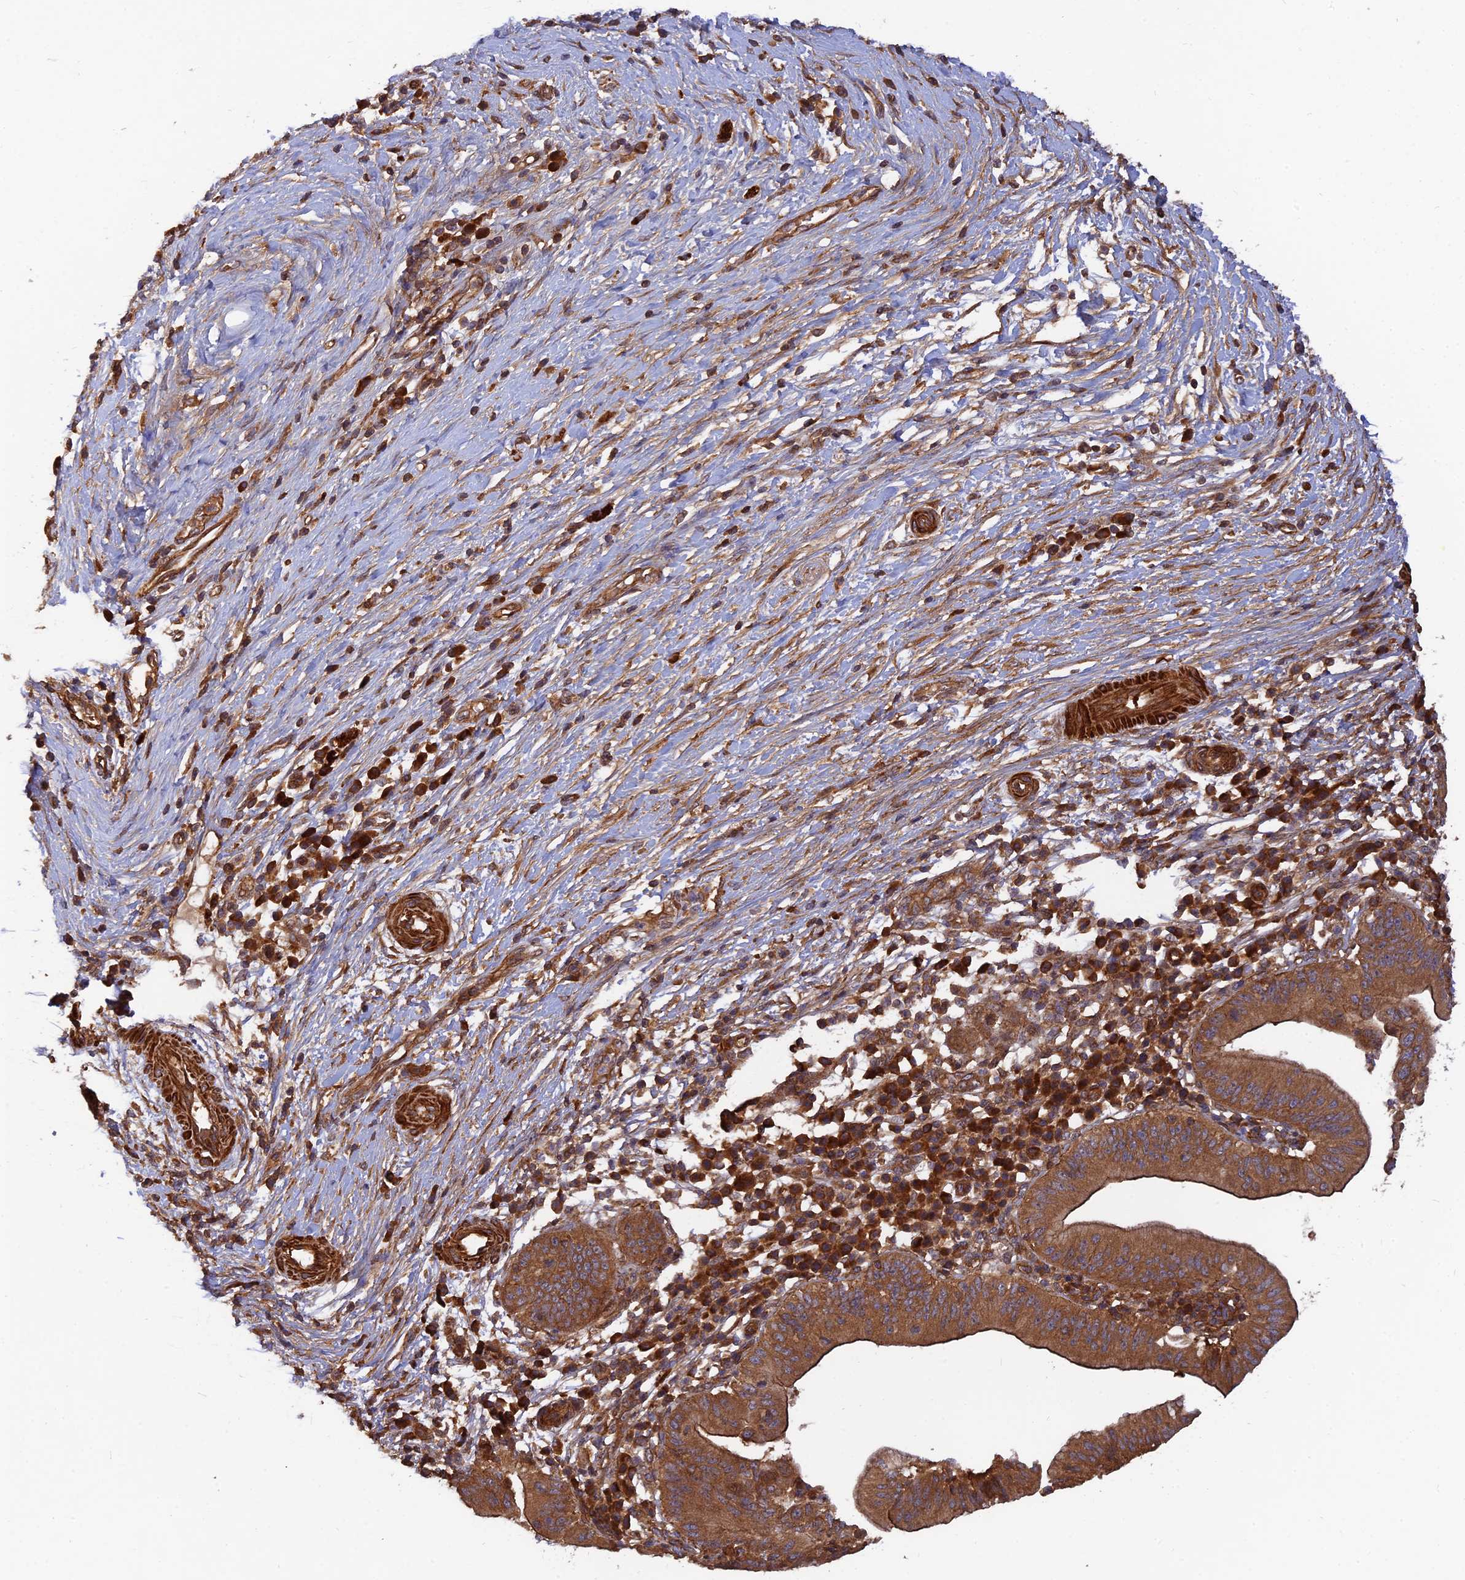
{"staining": {"intensity": "moderate", "quantity": ">75%", "location": "cytoplasmic/membranous"}, "tissue": "pancreatic cancer", "cell_type": "Tumor cells", "image_type": "cancer", "snomed": [{"axis": "morphology", "description": "Adenocarcinoma, NOS"}, {"axis": "topography", "description": "Pancreas"}], "caption": "Immunohistochemistry histopathology image of human pancreatic cancer stained for a protein (brown), which shows medium levels of moderate cytoplasmic/membranous staining in about >75% of tumor cells.", "gene": "RELCH", "patient": {"sex": "male", "age": 68}}